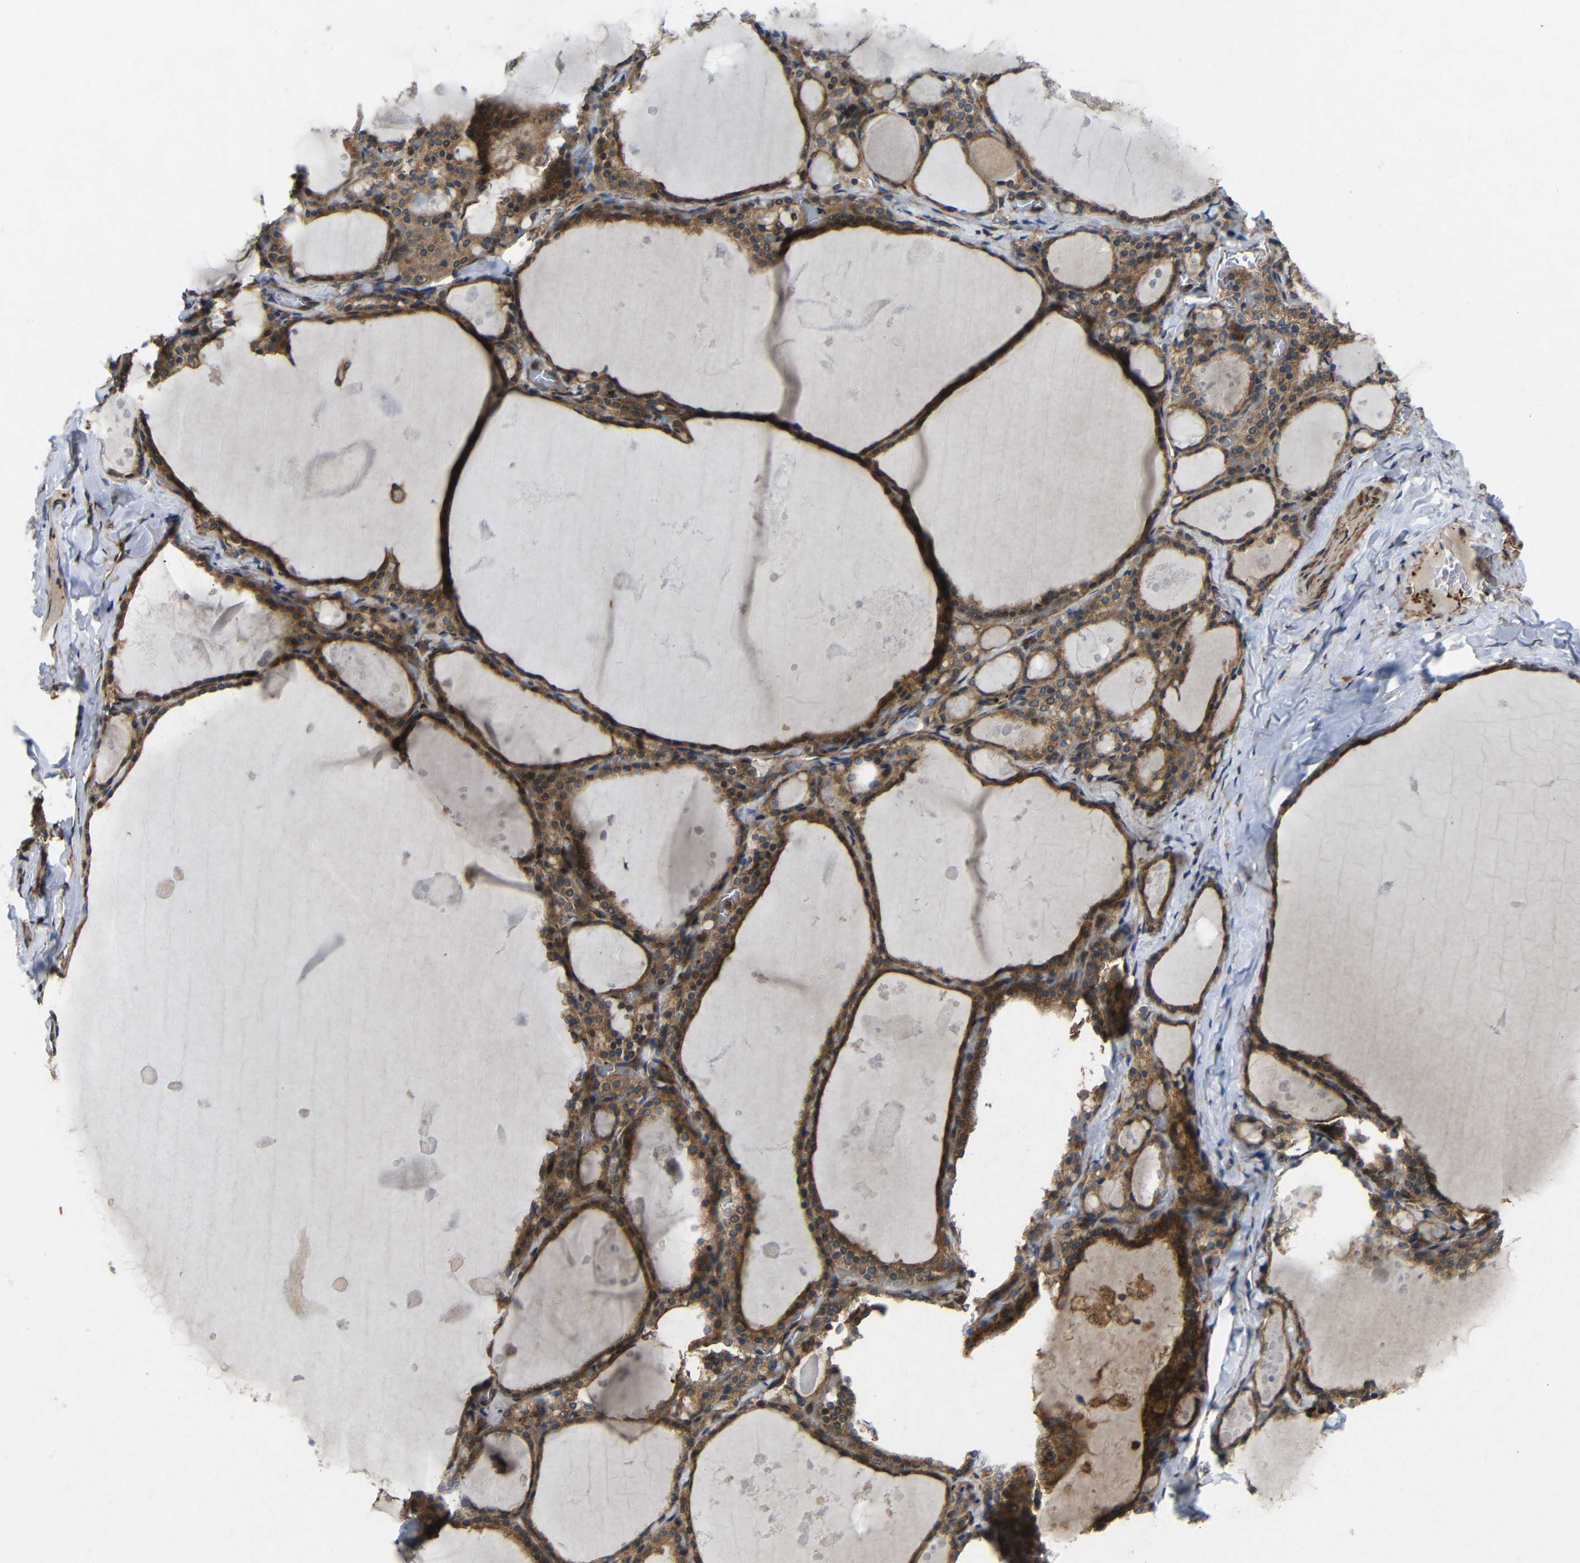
{"staining": {"intensity": "strong", "quantity": ">75%", "location": "cytoplasmic/membranous"}, "tissue": "thyroid gland", "cell_type": "Glandular cells", "image_type": "normal", "snomed": [{"axis": "morphology", "description": "Normal tissue, NOS"}, {"axis": "topography", "description": "Thyroid gland"}], "caption": "Immunohistochemical staining of unremarkable human thyroid gland displays >75% levels of strong cytoplasmic/membranous protein staining in approximately >75% of glandular cells. The staining was performed using DAB, with brown indicating positive protein expression. Nuclei are stained blue with hematoxylin.", "gene": "EIF2S1", "patient": {"sex": "male", "age": 56}}